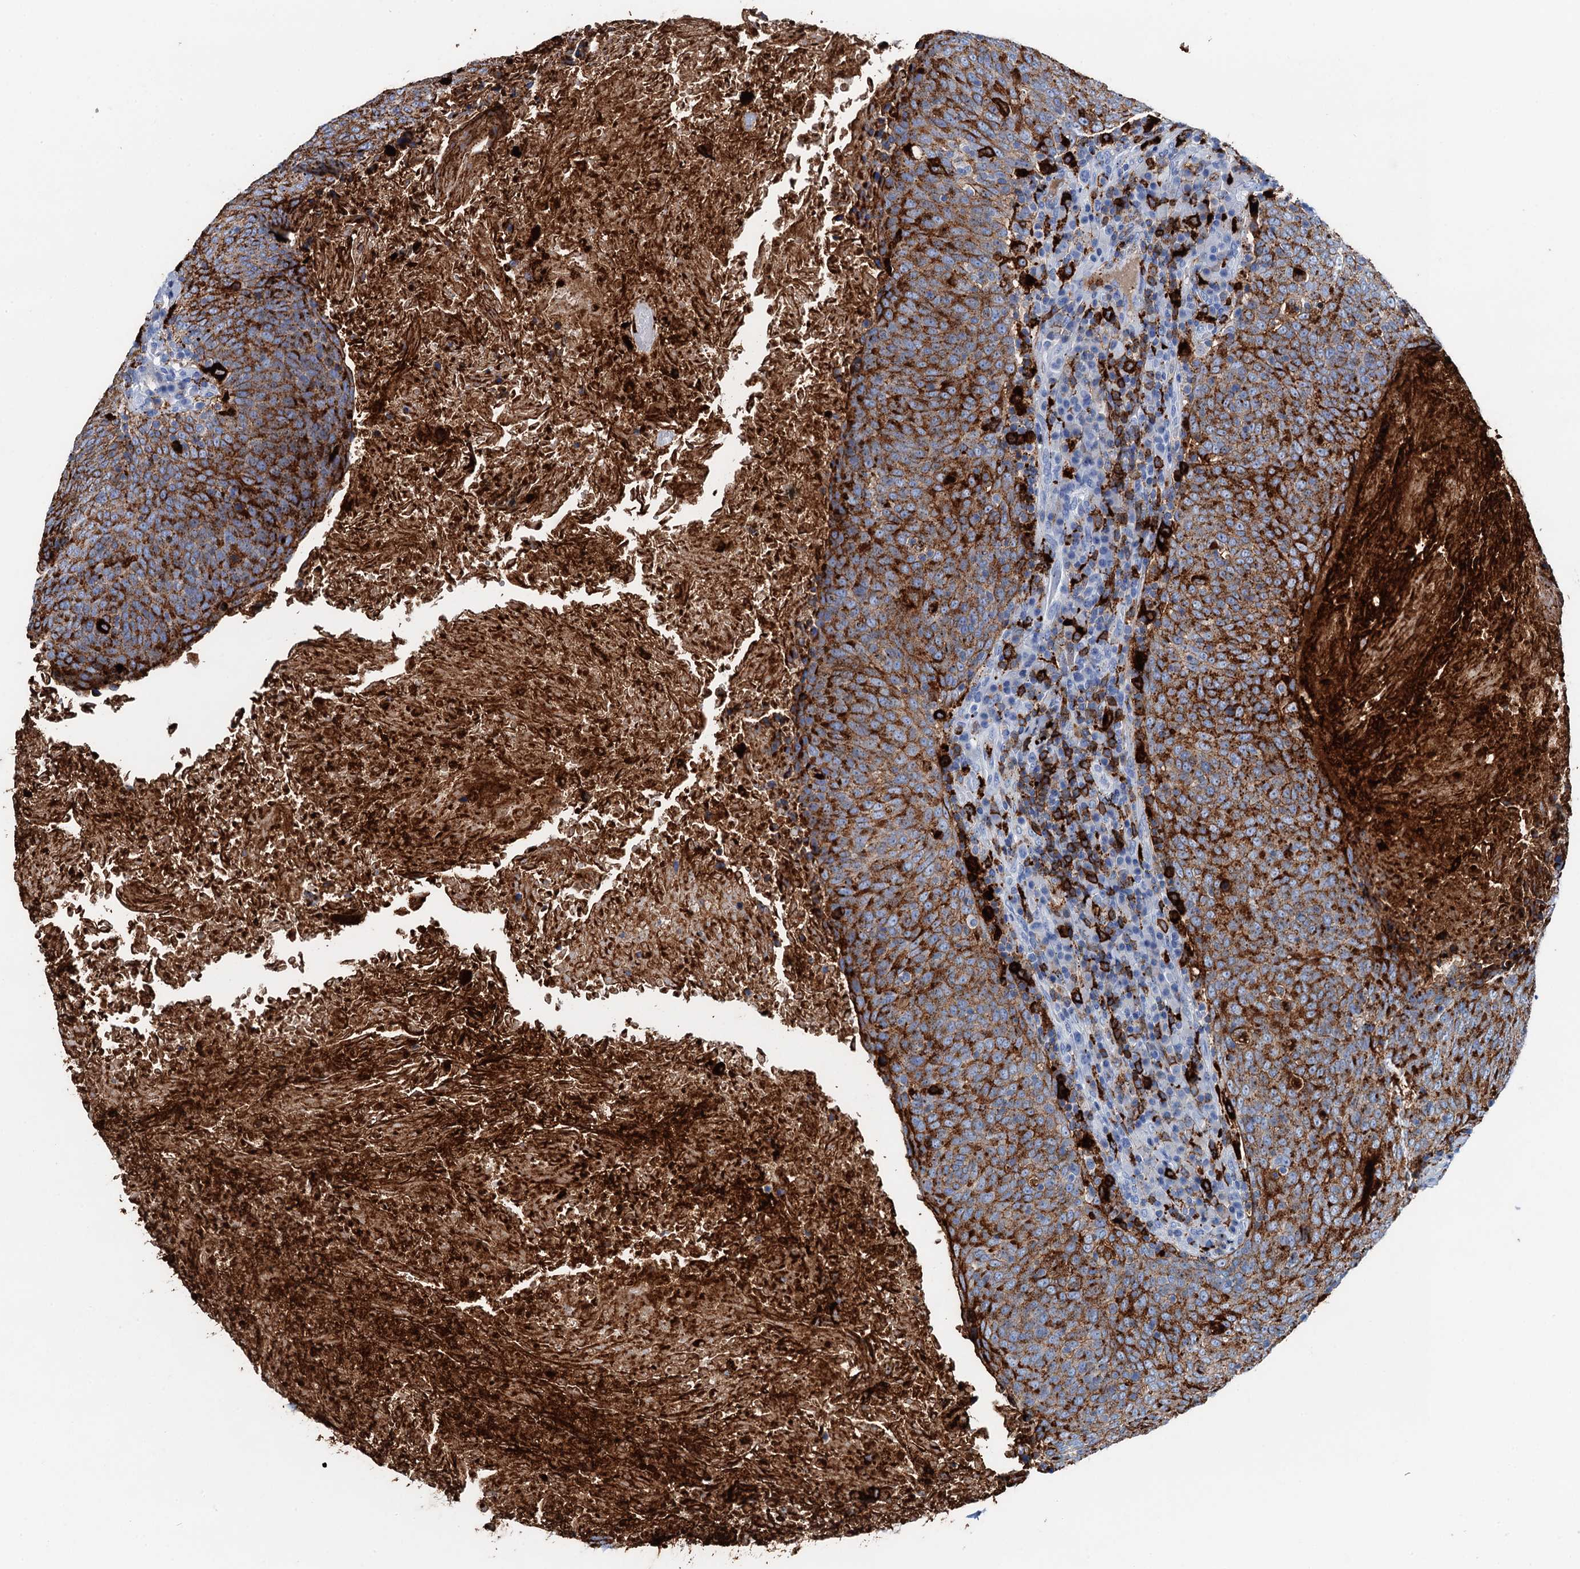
{"staining": {"intensity": "strong", "quantity": ">75%", "location": "cytoplasmic/membranous"}, "tissue": "head and neck cancer", "cell_type": "Tumor cells", "image_type": "cancer", "snomed": [{"axis": "morphology", "description": "Squamous cell carcinoma, NOS"}, {"axis": "morphology", "description": "Squamous cell carcinoma, metastatic, NOS"}, {"axis": "topography", "description": "Lymph node"}, {"axis": "topography", "description": "Head-Neck"}], "caption": "Squamous cell carcinoma (head and neck) was stained to show a protein in brown. There is high levels of strong cytoplasmic/membranous staining in about >75% of tumor cells.", "gene": "PLAC8", "patient": {"sex": "male", "age": 62}}